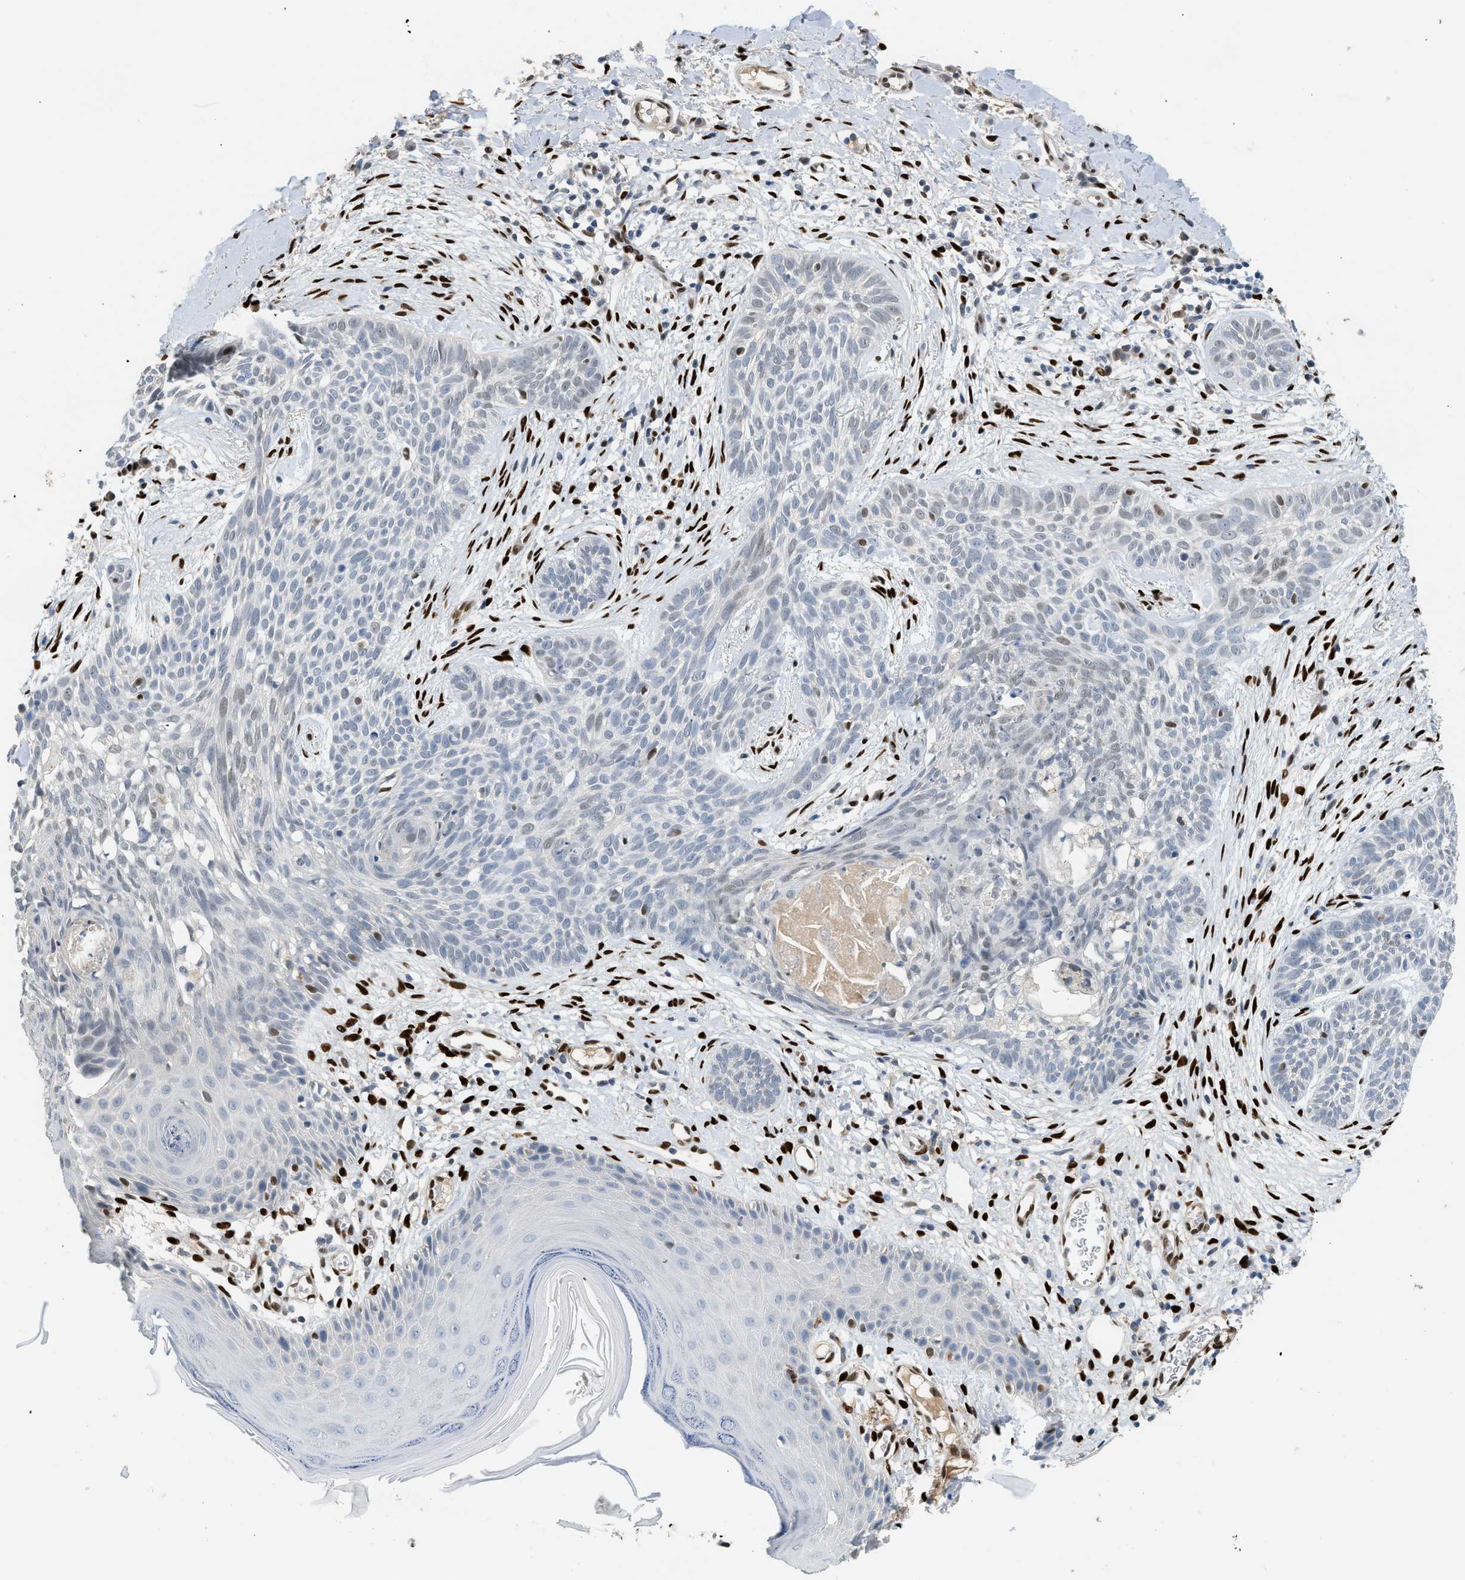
{"staining": {"intensity": "negative", "quantity": "none", "location": "none"}, "tissue": "skin cancer", "cell_type": "Tumor cells", "image_type": "cancer", "snomed": [{"axis": "morphology", "description": "Basal cell carcinoma"}, {"axis": "topography", "description": "Skin"}], "caption": "High magnification brightfield microscopy of skin cancer (basal cell carcinoma) stained with DAB (brown) and counterstained with hematoxylin (blue): tumor cells show no significant expression.", "gene": "ZBTB20", "patient": {"sex": "female", "age": 59}}